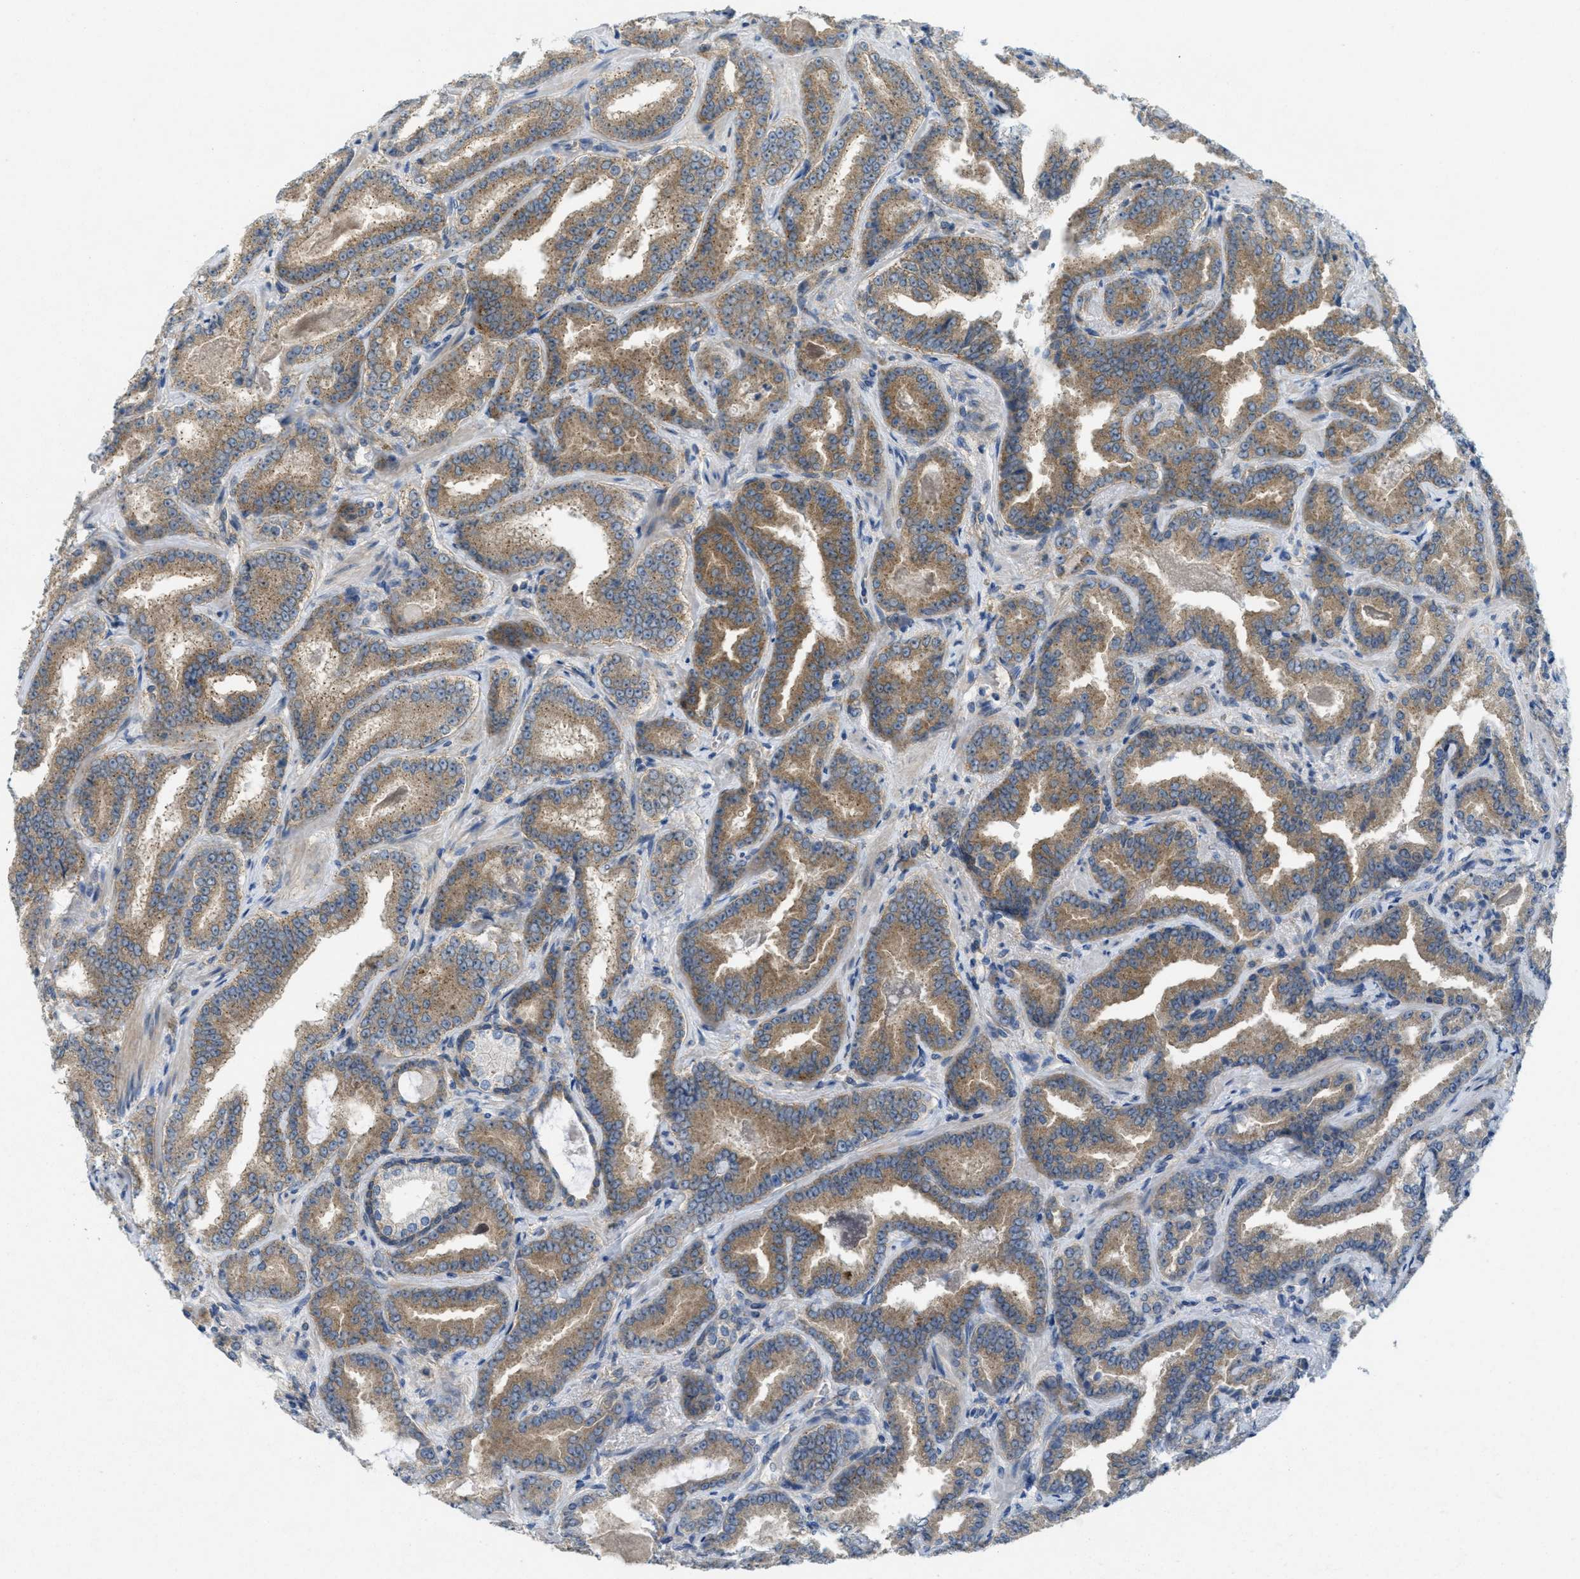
{"staining": {"intensity": "moderate", "quantity": ">75%", "location": "cytoplasmic/membranous"}, "tissue": "prostate cancer", "cell_type": "Tumor cells", "image_type": "cancer", "snomed": [{"axis": "morphology", "description": "Adenocarcinoma, Low grade"}, {"axis": "topography", "description": "Prostate"}], "caption": "Protein analysis of prostate cancer (adenocarcinoma (low-grade)) tissue shows moderate cytoplasmic/membranous expression in about >75% of tumor cells. (Stains: DAB in brown, nuclei in blue, Microscopy: brightfield microscopy at high magnification).", "gene": "ZFYVE9", "patient": {"sex": "male", "age": 60}}